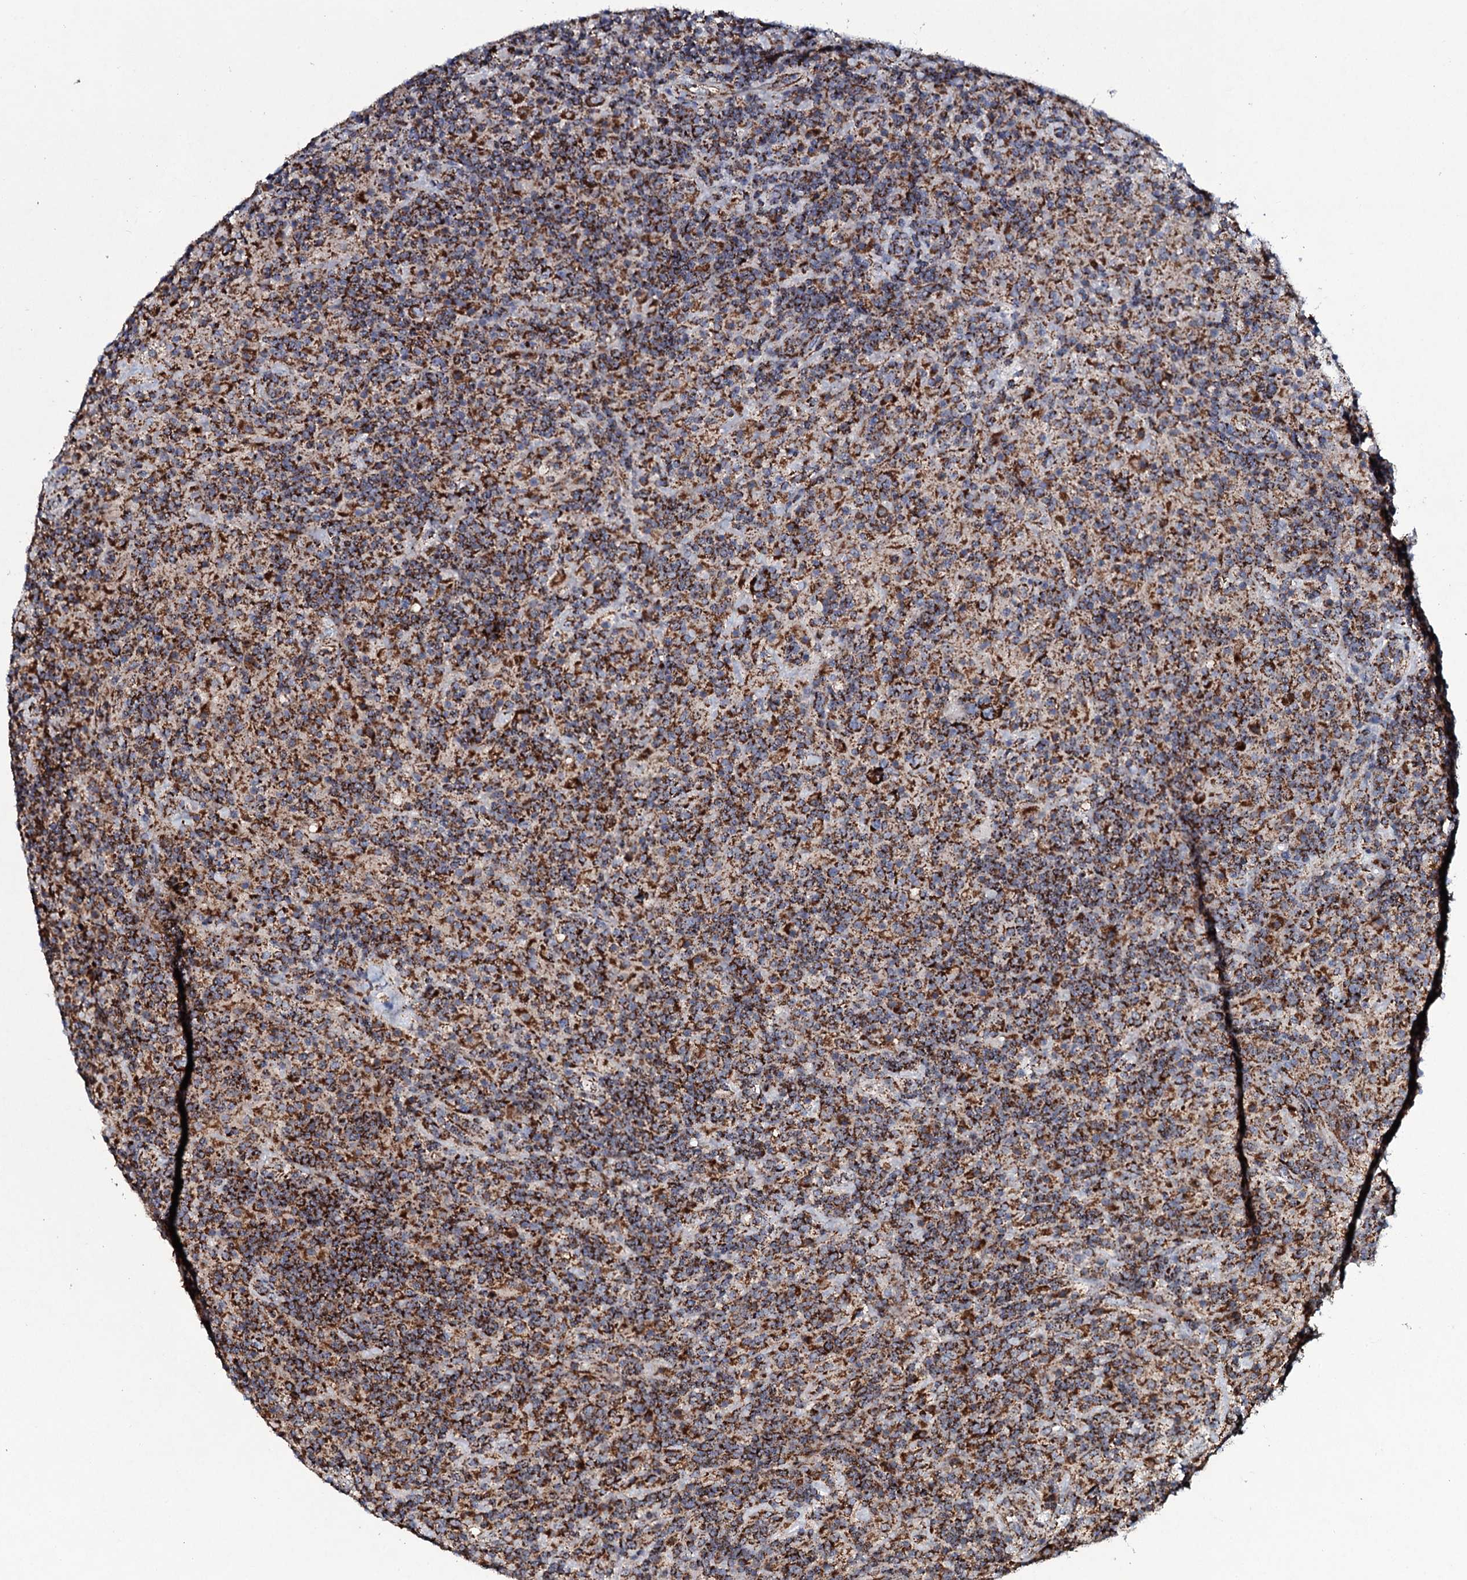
{"staining": {"intensity": "strong", "quantity": ">75%", "location": "cytoplasmic/membranous"}, "tissue": "lymphoma", "cell_type": "Tumor cells", "image_type": "cancer", "snomed": [{"axis": "morphology", "description": "Hodgkin's disease, NOS"}, {"axis": "topography", "description": "Lymph node"}], "caption": "Immunohistochemical staining of human lymphoma demonstrates high levels of strong cytoplasmic/membranous expression in approximately >75% of tumor cells.", "gene": "EVC2", "patient": {"sex": "male", "age": 70}}